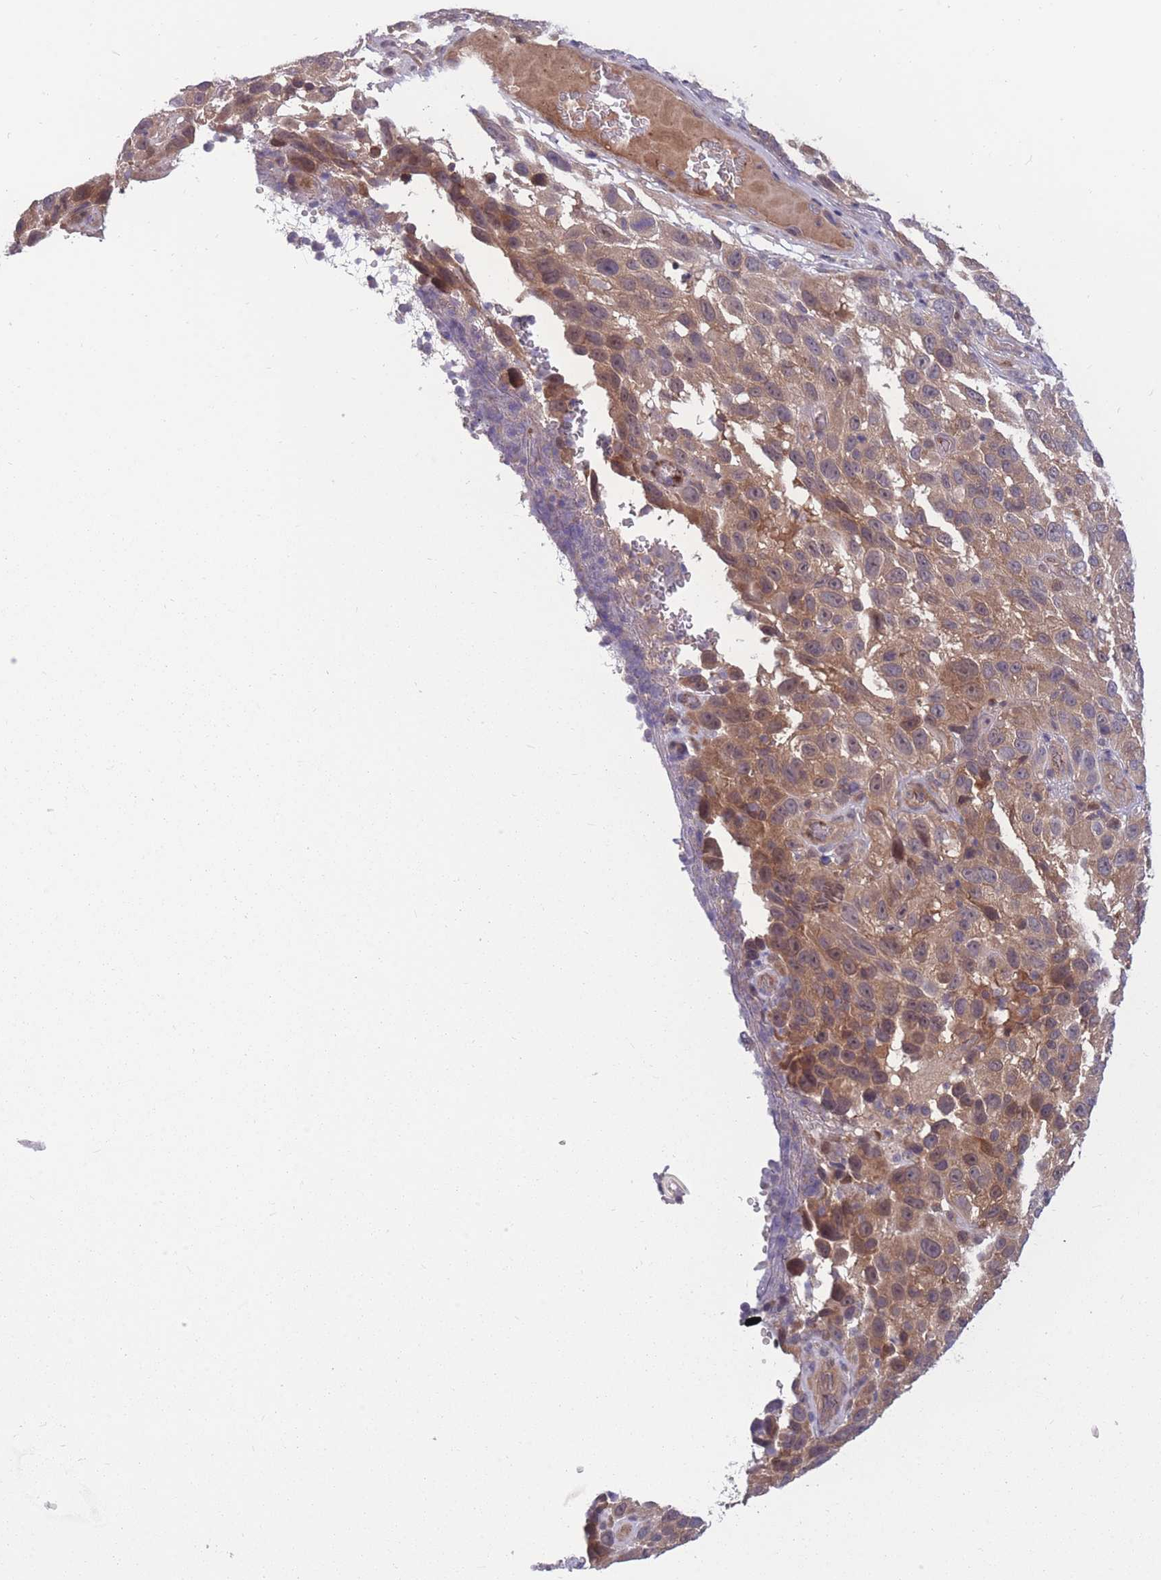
{"staining": {"intensity": "moderate", "quantity": ">75%", "location": "cytoplasmic/membranous"}, "tissue": "melanoma", "cell_type": "Tumor cells", "image_type": "cancer", "snomed": [{"axis": "morphology", "description": "Malignant melanoma, NOS"}, {"axis": "topography", "description": "Skin"}], "caption": "Immunohistochemistry (DAB) staining of human malignant melanoma shows moderate cytoplasmic/membranous protein staining in approximately >75% of tumor cells. (DAB (3,3'-diaminobenzidine) = brown stain, brightfield microscopy at high magnification).", "gene": "UBE2N", "patient": {"sex": "female", "age": 96}}